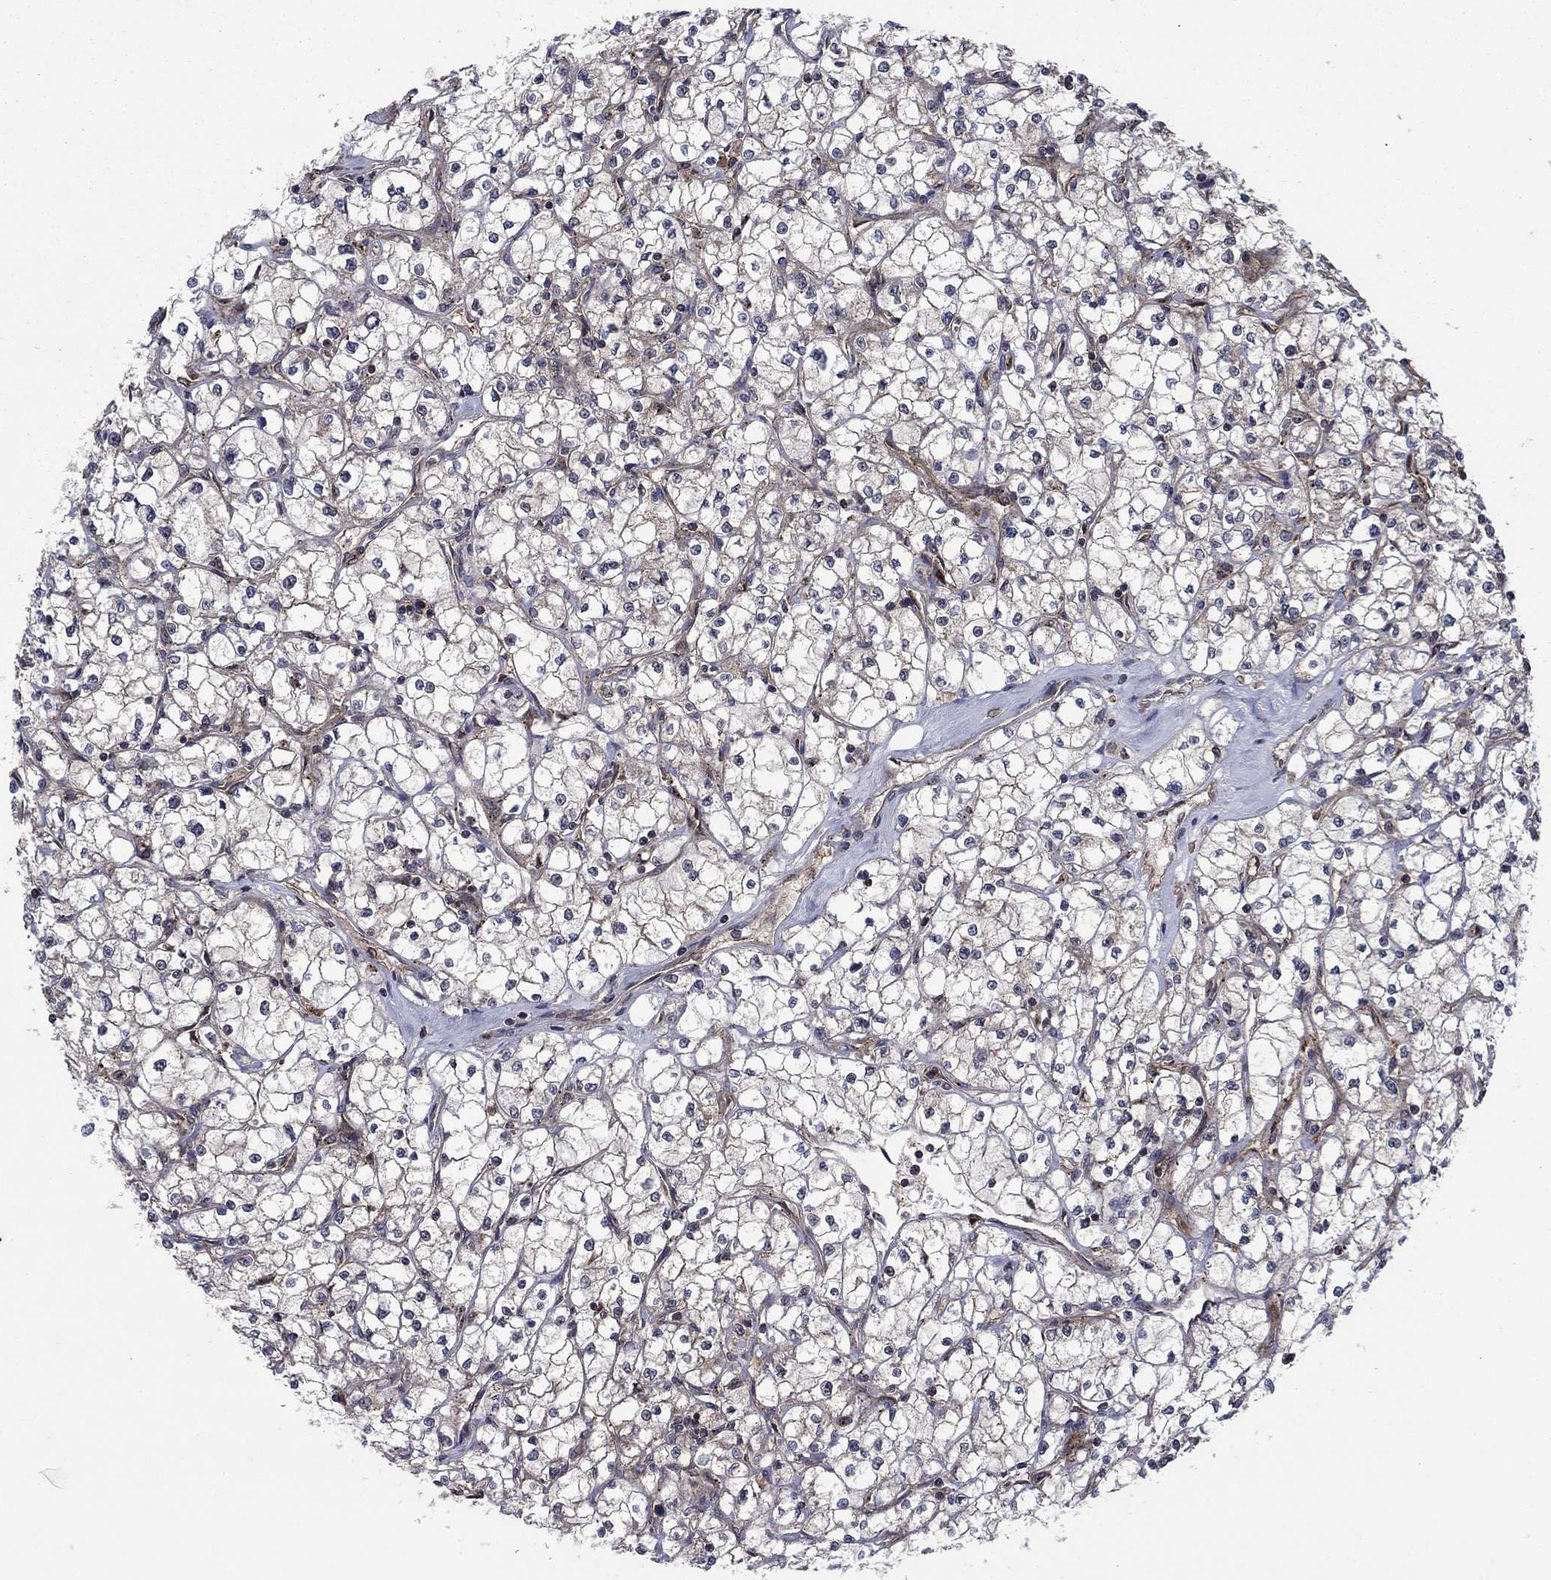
{"staining": {"intensity": "weak", "quantity": "25%-75%", "location": "cytoplasmic/membranous"}, "tissue": "renal cancer", "cell_type": "Tumor cells", "image_type": "cancer", "snomed": [{"axis": "morphology", "description": "Adenocarcinoma, NOS"}, {"axis": "topography", "description": "Kidney"}], "caption": "DAB immunohistochemical staining of human adenocarcinoma (renal) reveals weak cytoplasmic/membranous protein staining in about 25%-75% of tumor cells.", "gene": "IFI35", "patient": {"sex": "male", "age": 67}}